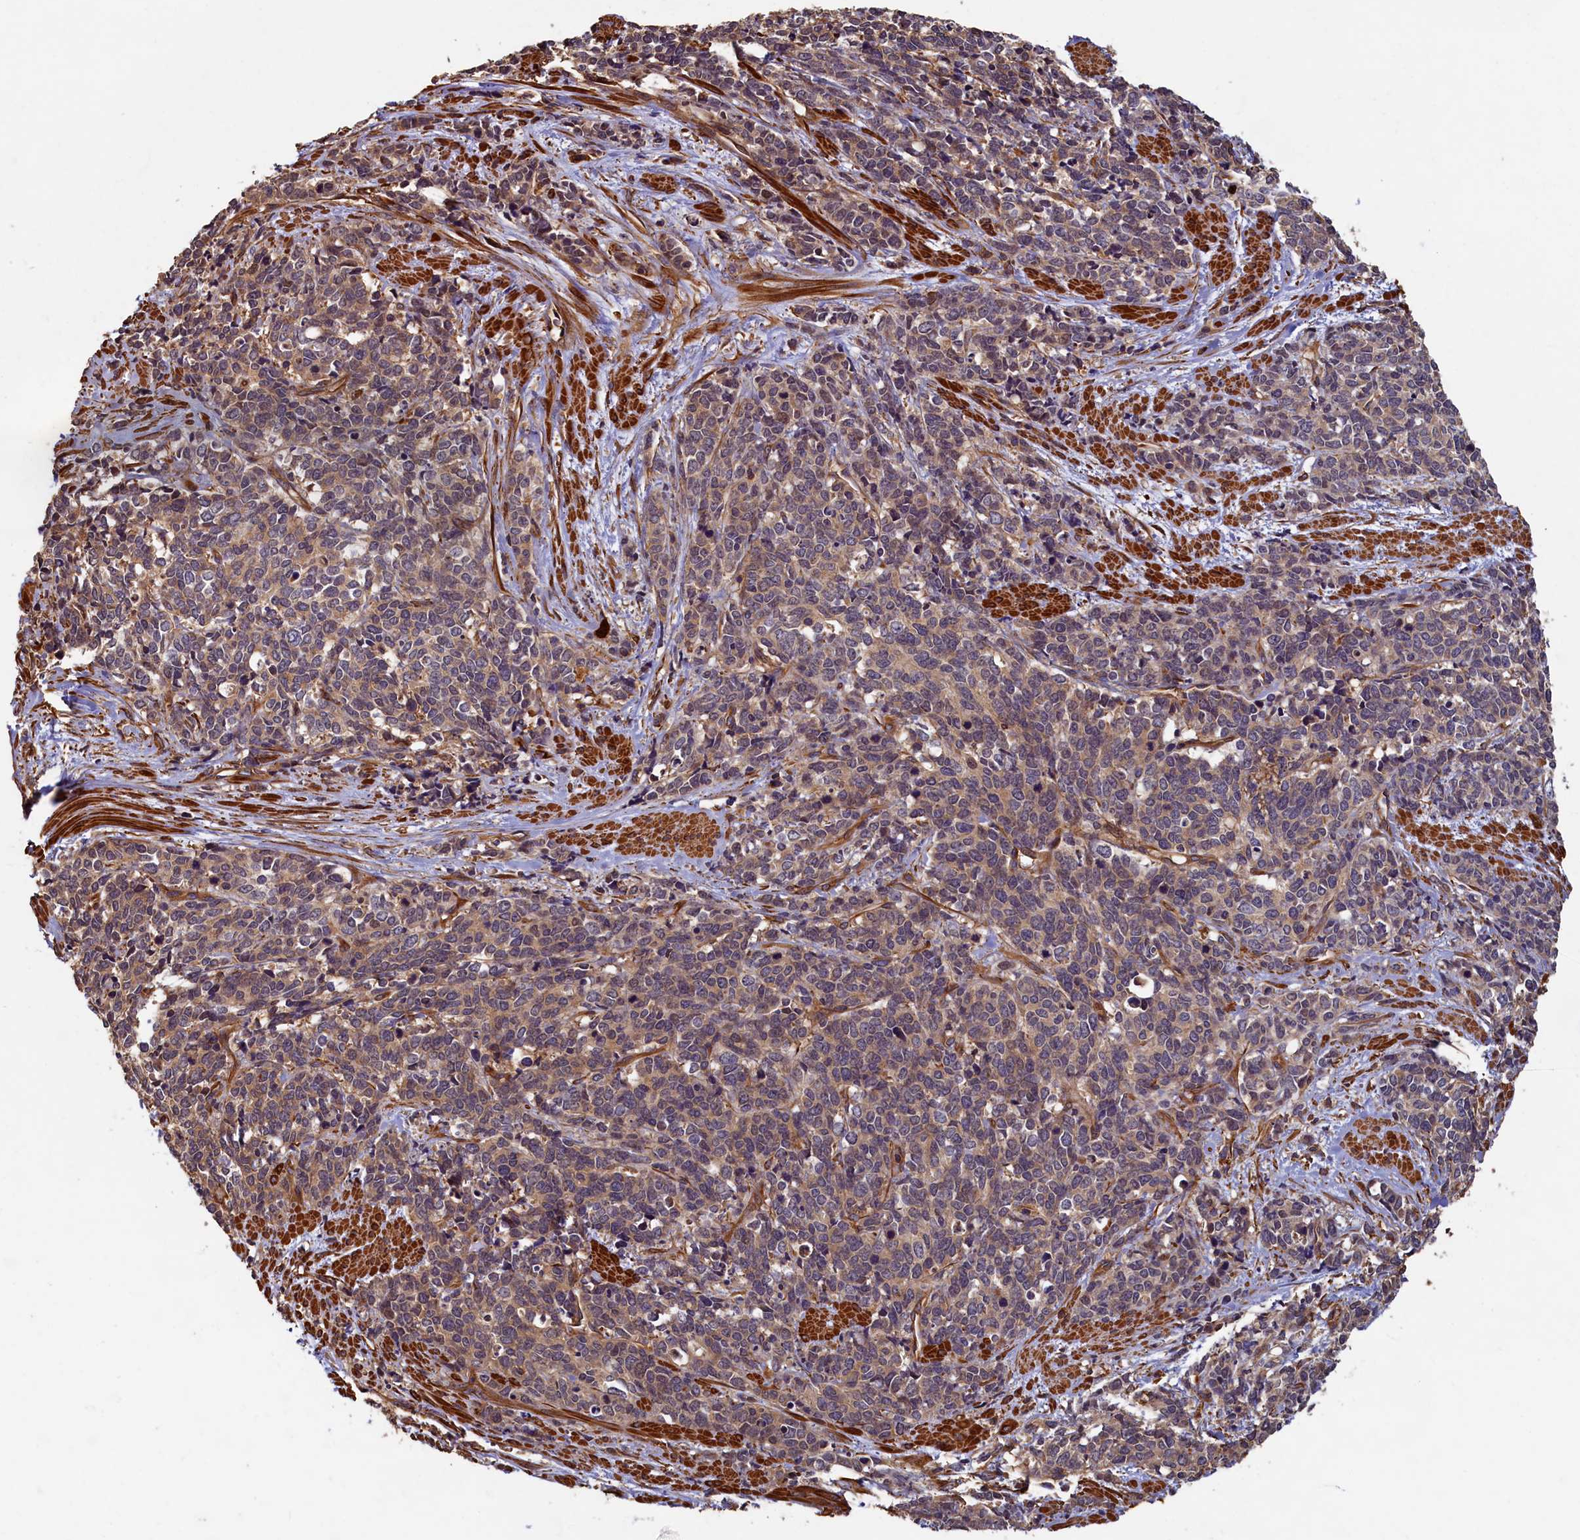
{"staining": {"intensity": "moderate", "quantity": ">75%", "location": "cytoplasmic/membranous"}, "tissue": "cervical cancer", "cell_type": "Tumor cells", "image_type": "cancer", "snomed": [{"axis": "morphology", "description": "Squamous cell carcinoma, NOS"}, {"axis": "topography", "description": "Cervix"}], "caption": "Moderate cytoplasmic/membranous positivity for a protein is seen in approximately >75% of tumor cells of squamous cell carcinoma (cervical) using IHC.", "gene": "CCDC102B", "patient": {"sex": "female", "age": 60}}